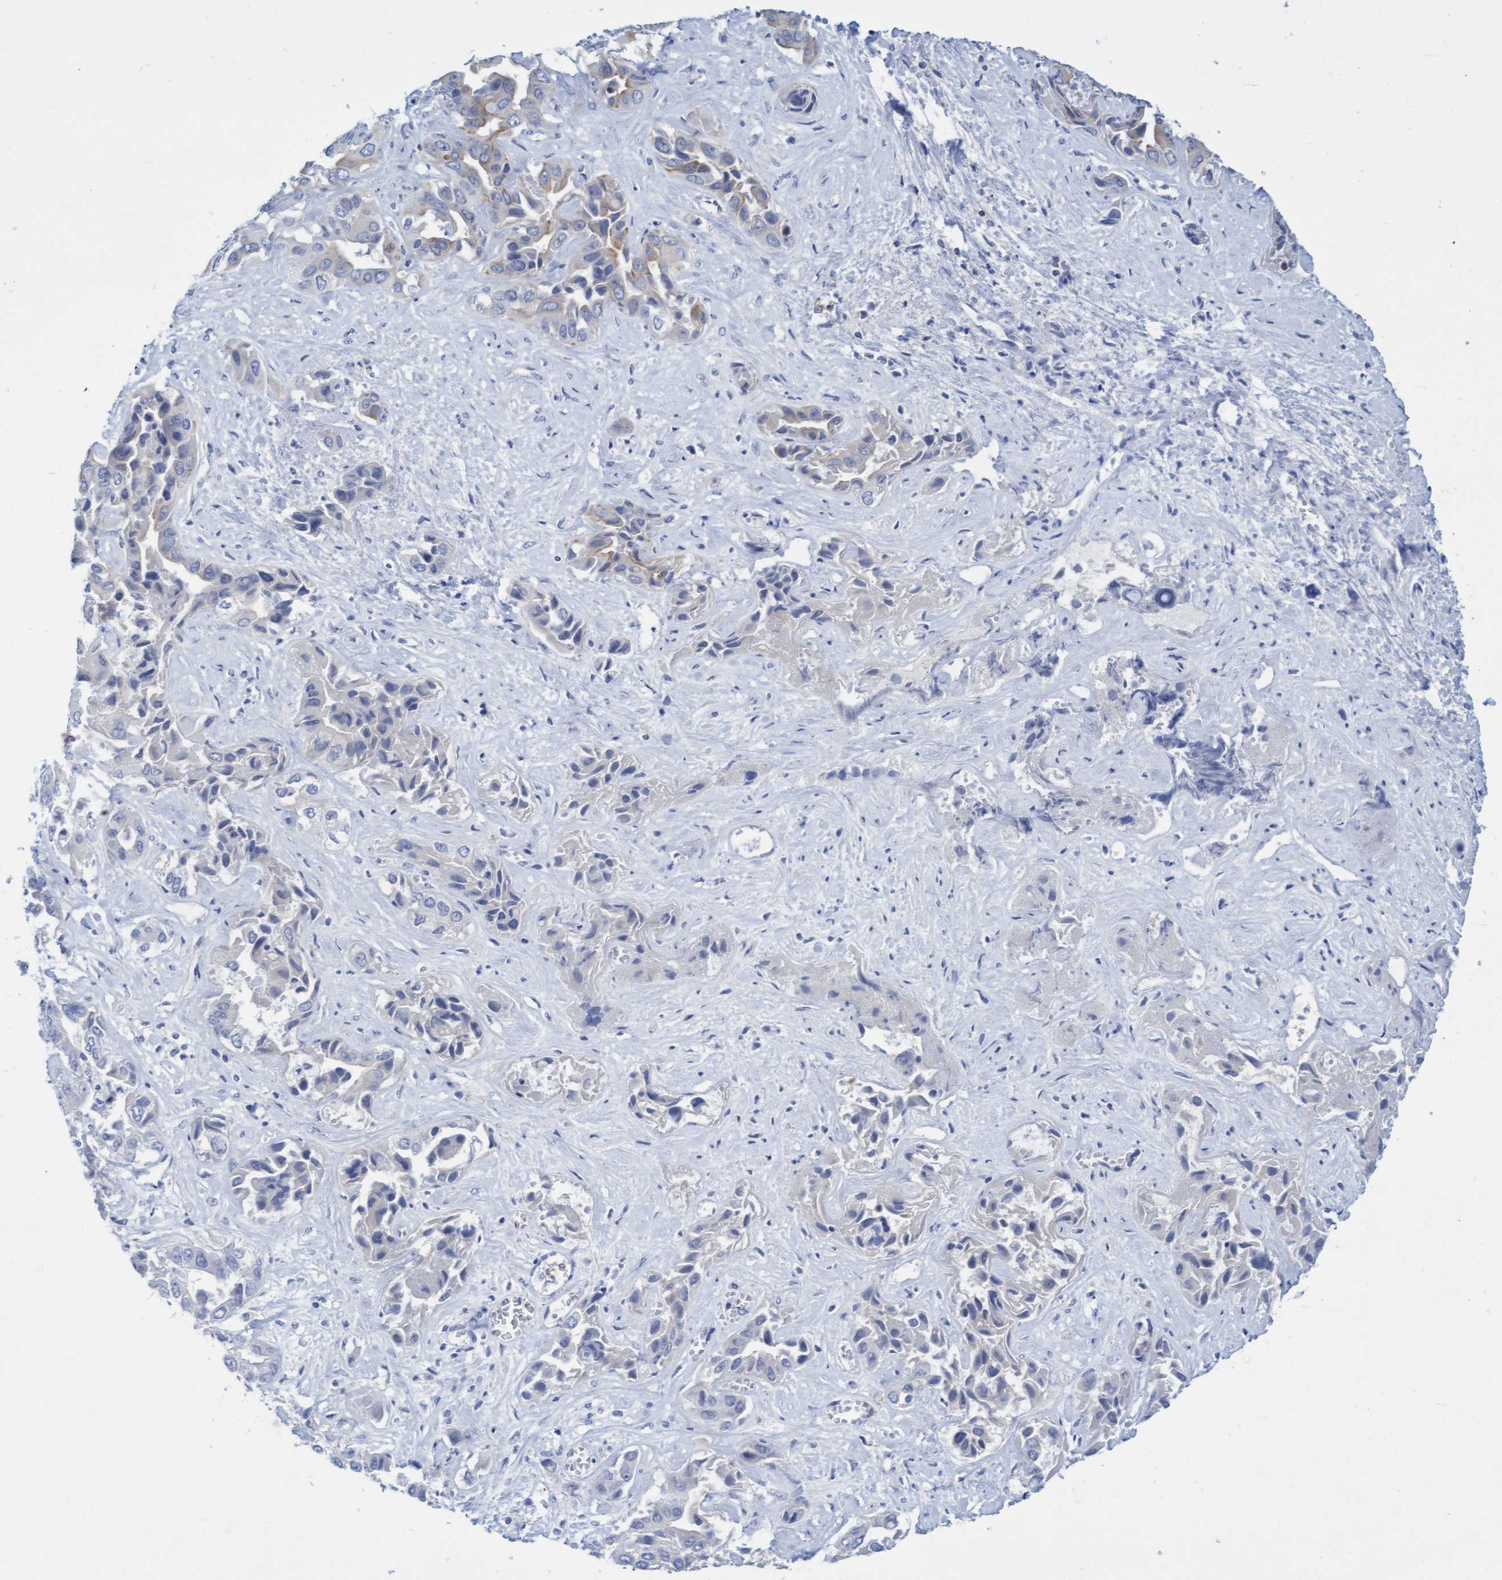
{"staining": {"intensity": "weak", "quantity": "<25%", "location": "cytoplasmic/membranous"}, "tissue": "liver cancer", "cell_type": "Tumor cells", "image_type": "cancer", "snomed": [{"axis": "morphology", "description": "Cholangiocarcinoma"}, {"axis": "topography", "description": "Liver"}], "caption": "Micrograph shows no protein positivity in tumor cells of cholangiocarcinoma (liver) tissue.", "gene": "FNBP1", "patient": {"sex": "female", "age": 52}}